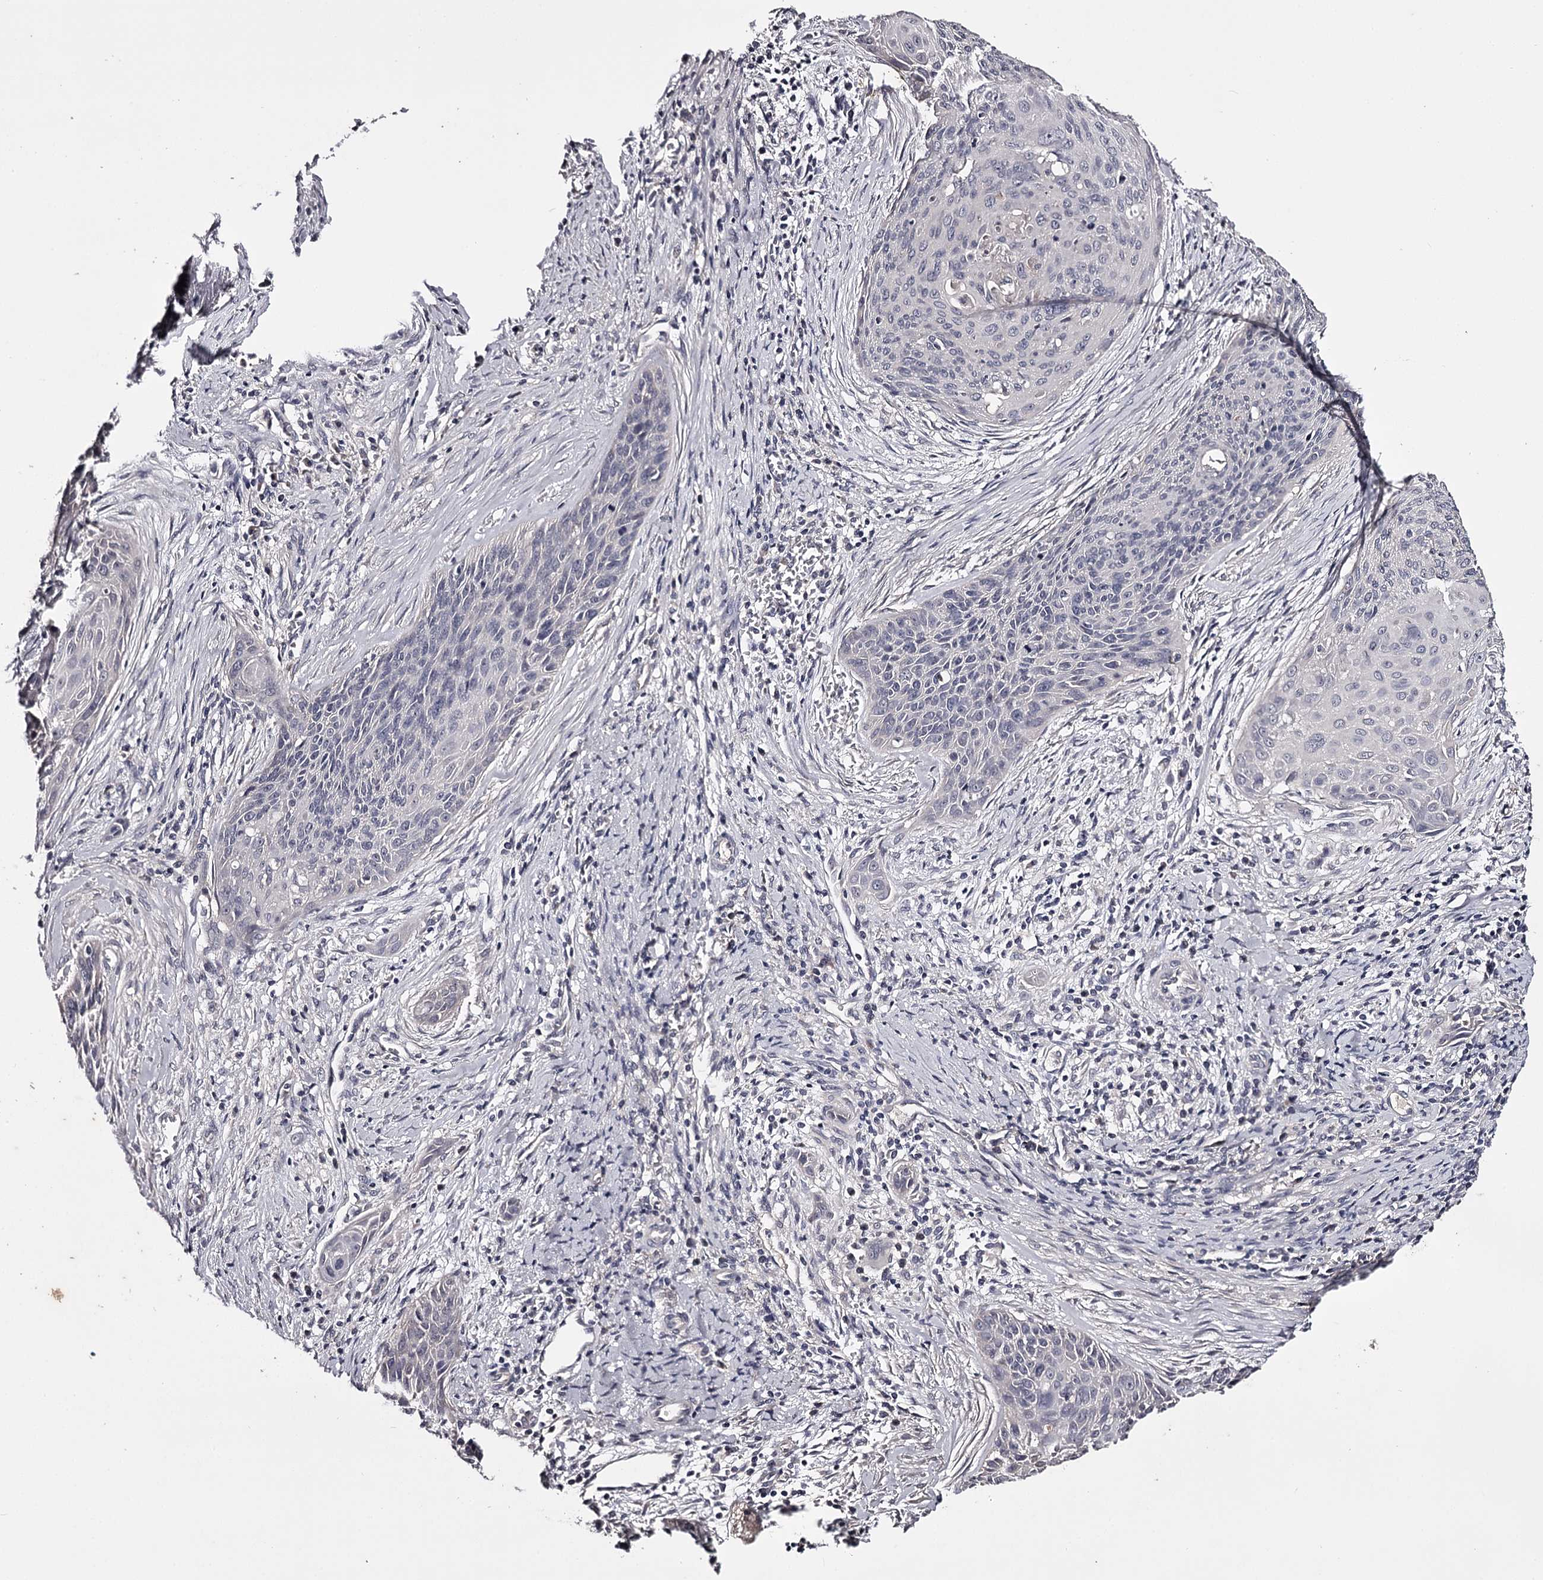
{"staining": {"intensity": "negative", "quantity": "none", "location": "none"}, "tissue": "cervical cancer", "cell_type": "Tumor cells", "image_type": "cancer", "snomed": [{"axis": "morphology", "description": "Squamous cell carcinoma, NOS"}, {"axis": "topography", "description": "Cervix"}], "caption": "There is no significant expression in tumor cells of cervical cancer.", "gene": "PRM2", "patient": {"sex": "female", "age": 55}}